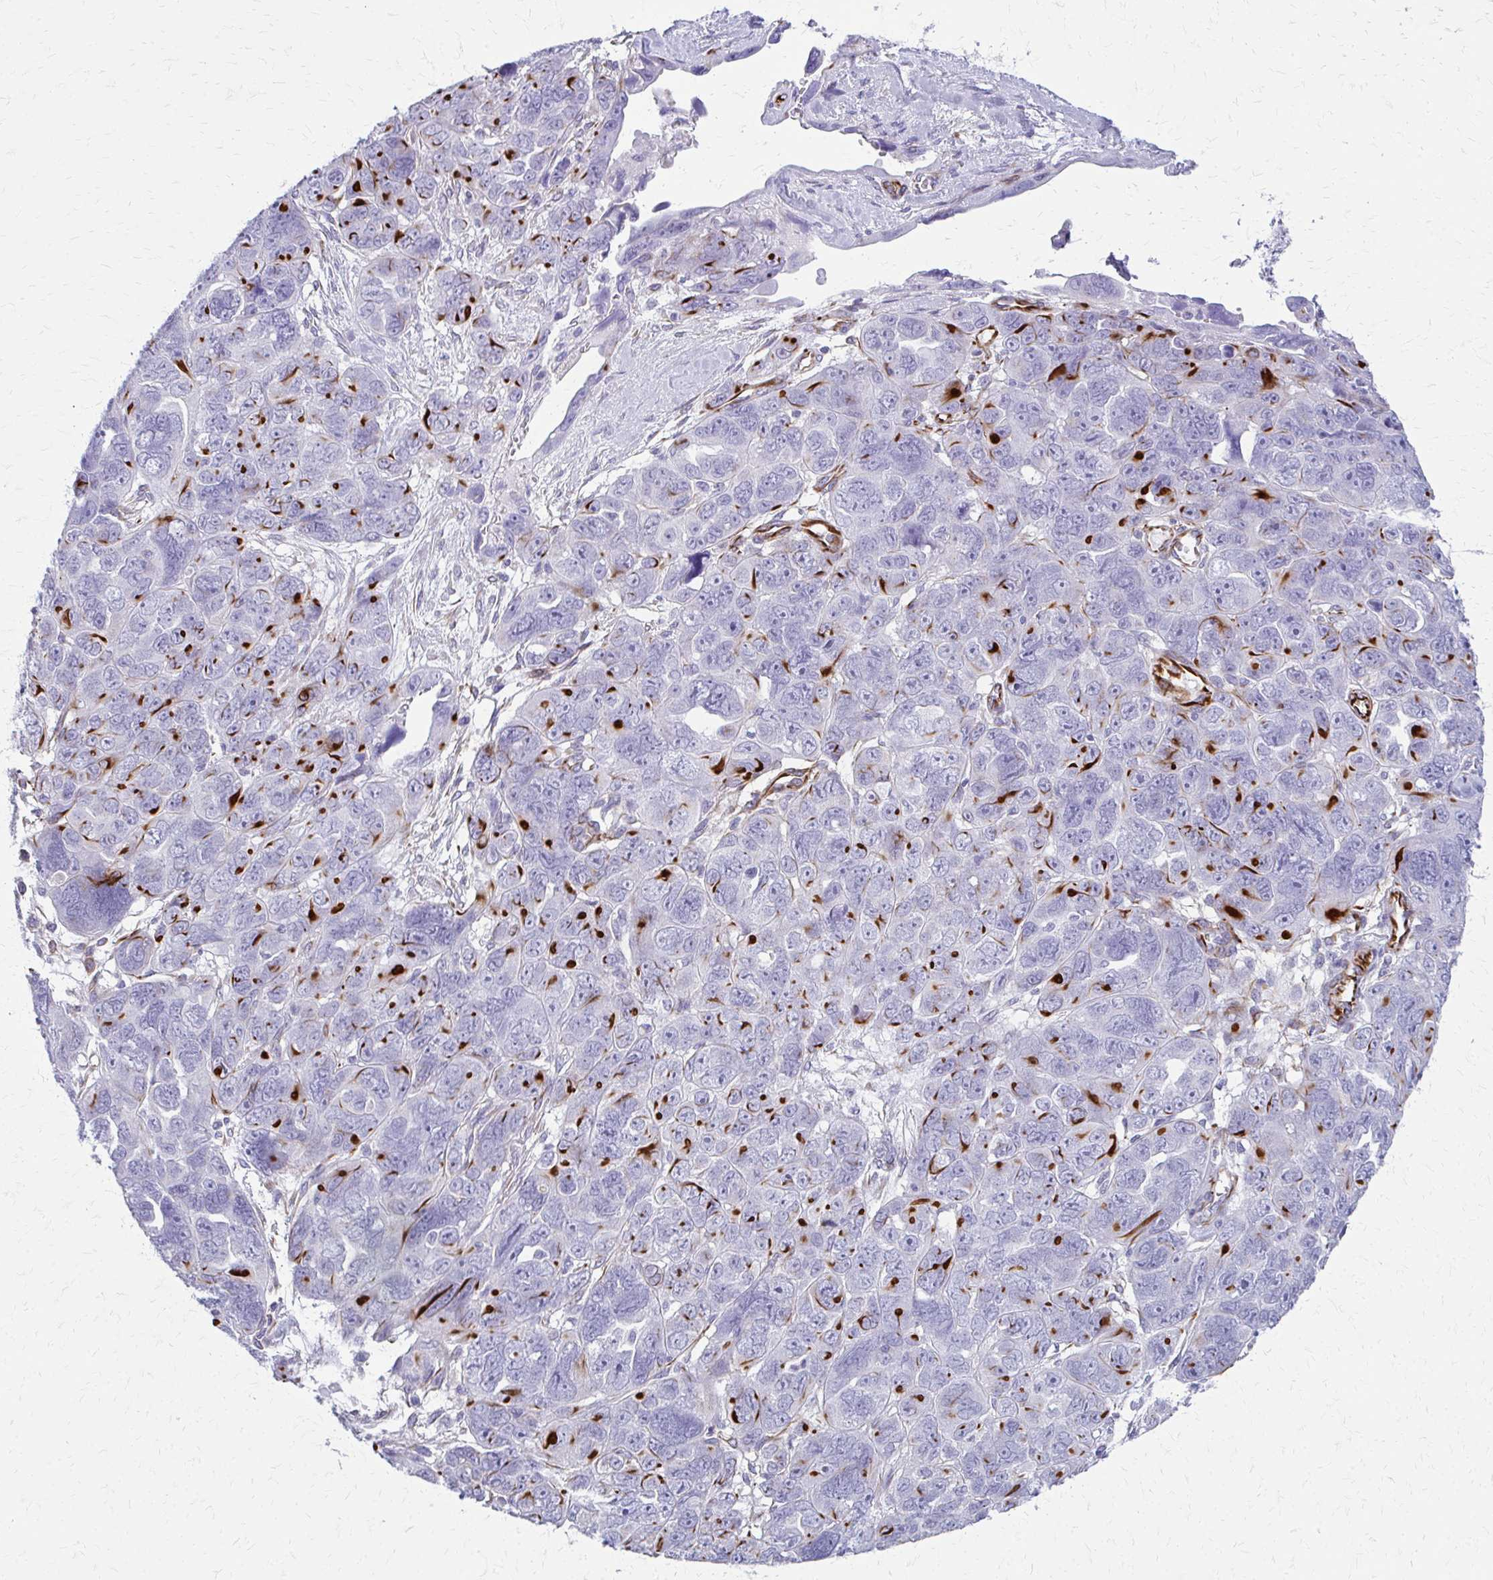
{"staining": {"intensity": "negative", "quantity": "none", "location": "none"}, "tissue": "ovarian cancer", "cell_type": "Tumor cells", "image_type": "cancer", "snomed": [{"axis": "morphology", "description": "Cystadenocarcinoma, serous, NOS"}, {"axis": "topography", "description": "Ovary"}], "caption": "An immunohistochemistry (IHC) image of serous cystadenocarcinoma (ovarian) is shown. There is no staining in tumor cells of serous cystadenocarcinoma (ovarian). (Stains: DAB (3,3'-diaminobenzidine) immunohistochemistry (IHC) with hematoxylin counter stain, Microscopy: brightfield microscopy at high magnification).", "gene": "TRIM6", "patient": {"sex": "female", "age": 63}}